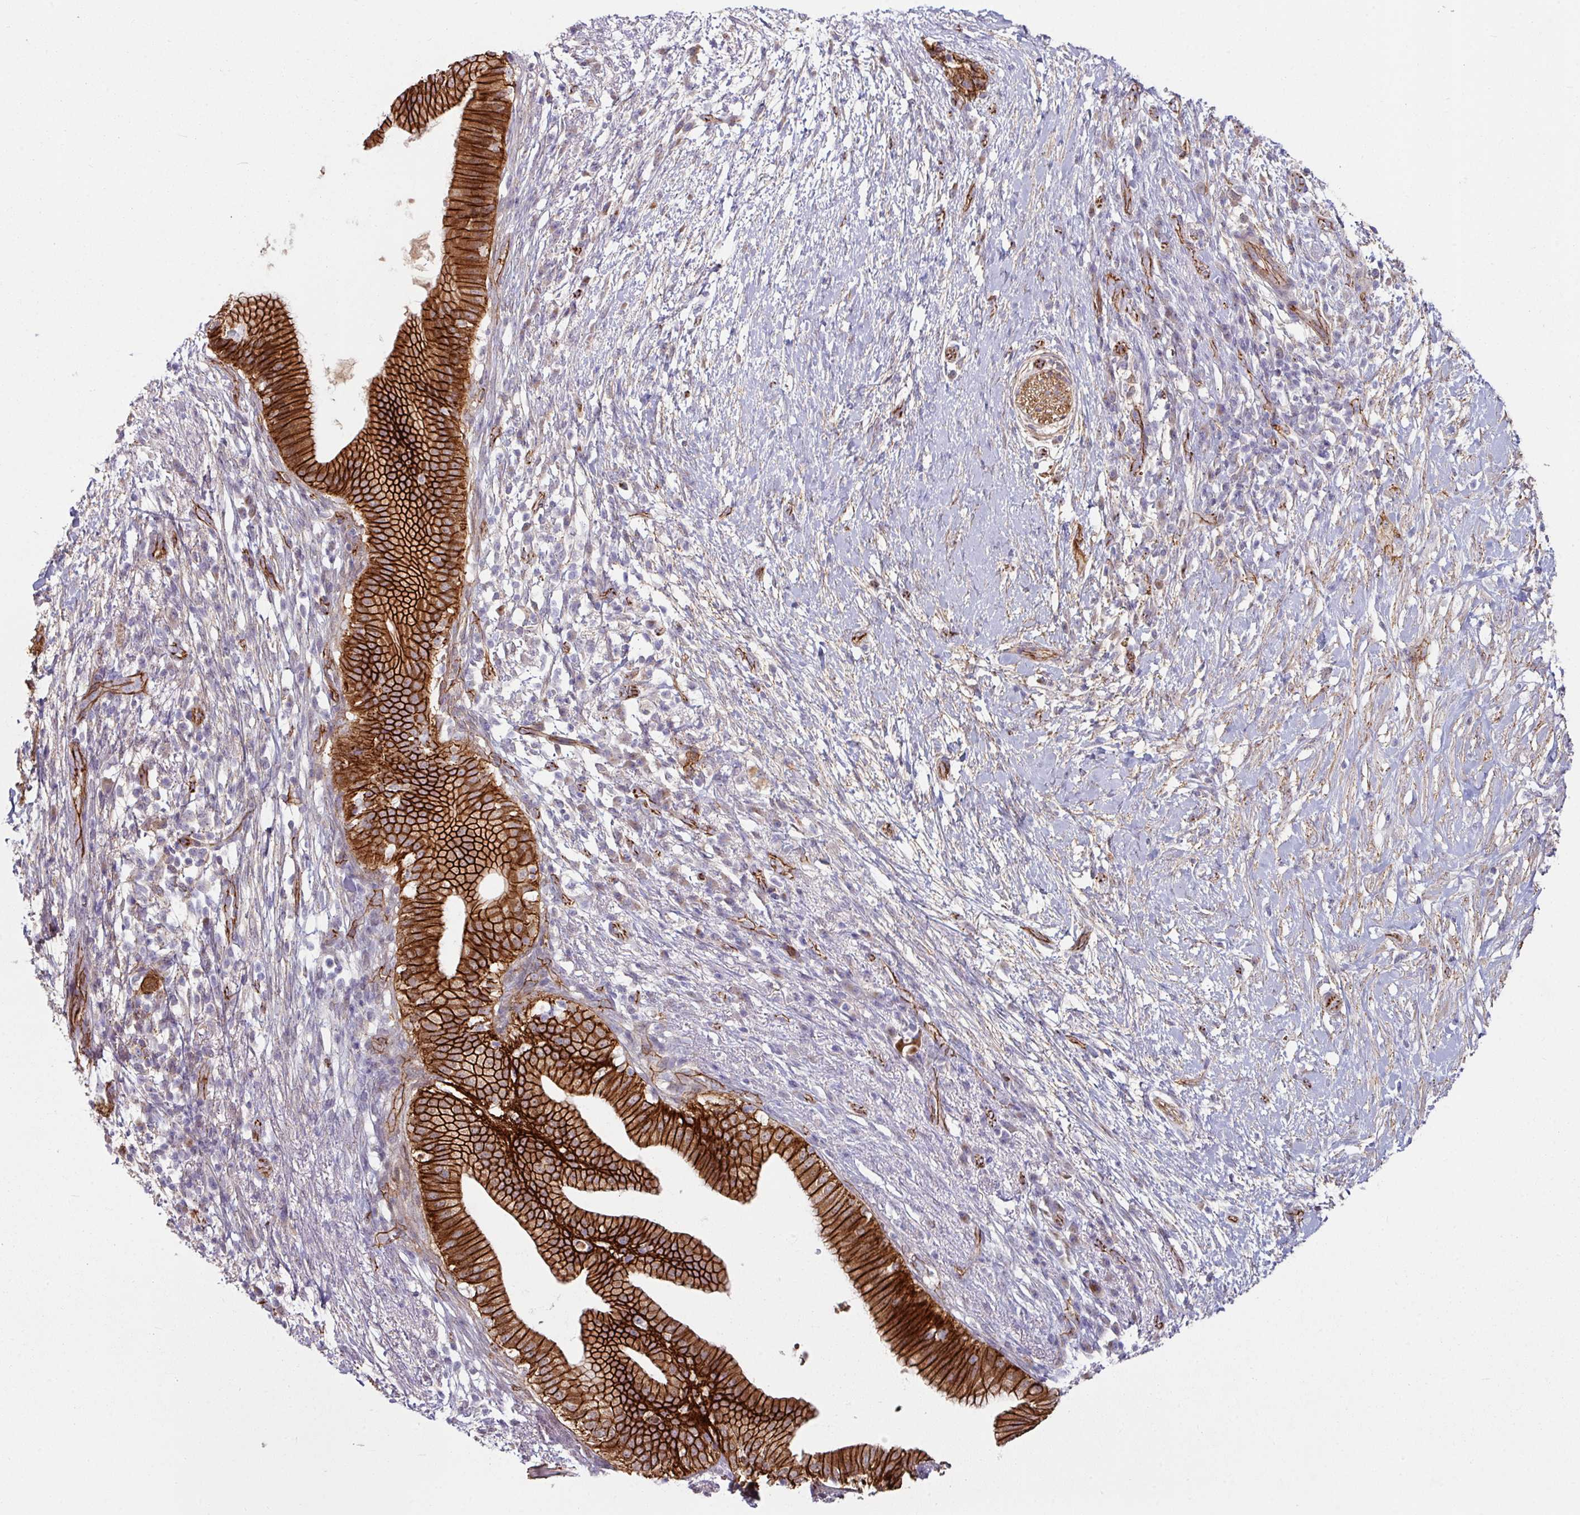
{"staining": {"intensity": "strong", "quantity": ">75%", "location": "cytoplasmic/membranous"}, "tissue": "pancreatic cancer", "cell_type": "Tumor cells", "image_type": "cancer", "snomed": [{"axis": "morphology", "description": "Adenocarcinoma, NOS"}, {"axis": "topography", "description": "Pancreas"}], "caption": "This is a histology image of immunohistochemistry staining of adenocarcinoma (pancreatic), which shows strong staining in the cytoplasmic/membranous of tumor cells.", "gene": "JUP", "patient": {"sex": "female", "age": 72}}